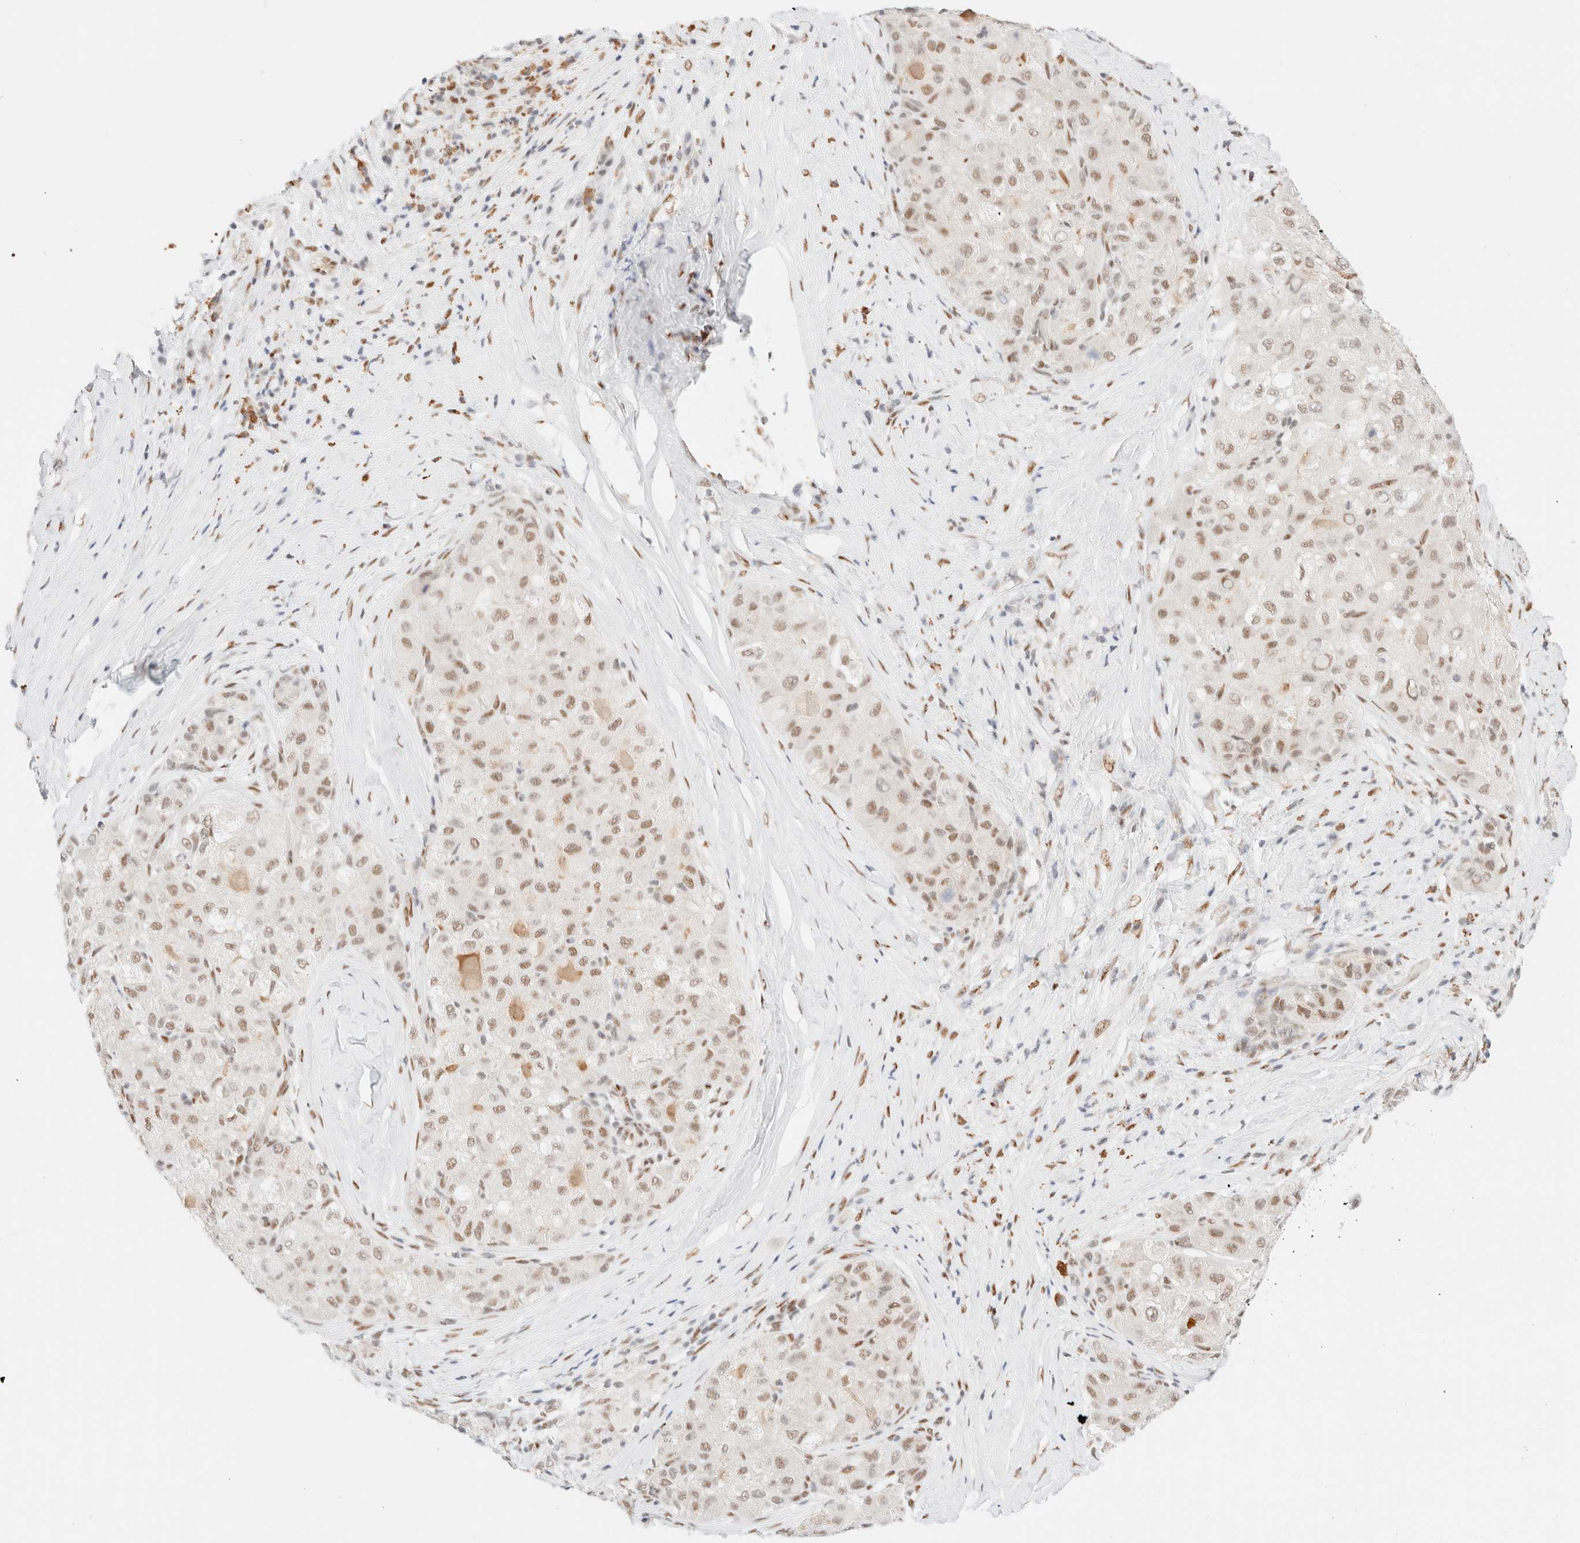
{"staining": {"intensity": "moderate", "quantity": ">75%", "location": "nuclear"}, "tissue": "liver cancer", "cell_type": "Tumor cells", "image_type": "cancer", "snomed": [{"axis": "morphology", "description": "Carcinoma, Hepatocellular, NOS"}, {"axis": "topography", "description": "Liver"}], "caption": "Human liver cancer (hepatocellular carcinoma) stained with a protein marker exhibits moderate staining in tumor cells.", "gene": "CIC", "patient": {"sex": "male", "age": 80}}